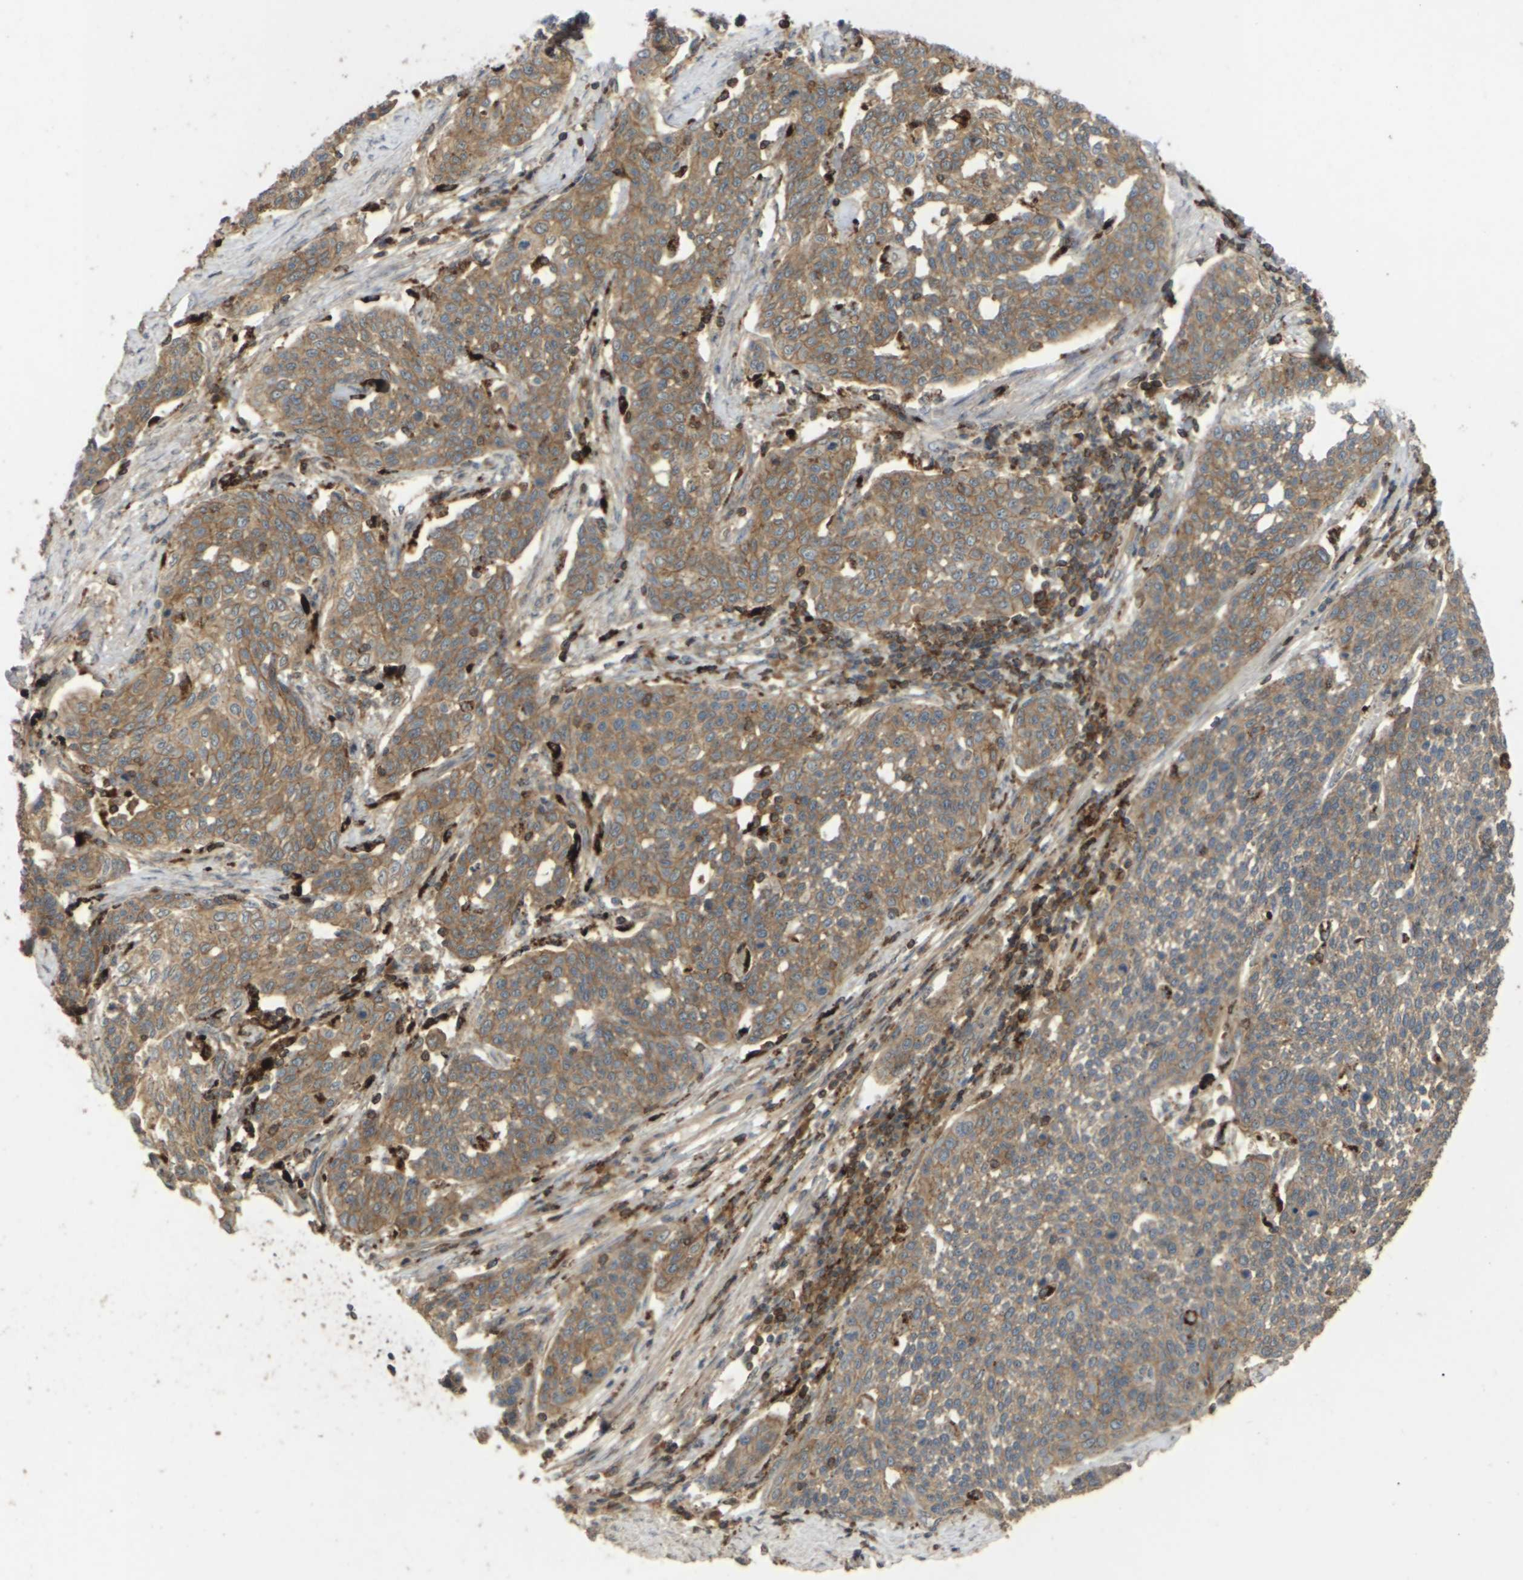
{"staining": {"intensity": "moderate", "quantity": ">75%", "location": "cytoplasmic/membranous"}, "tissue": "cervical cancer", "cell_type": "Tumor cells", "image_type": "cancer", "snomed": [{"axis": "morphology", "description": "Squamous cell carcinoma, NOS"}, {"axis": "topography", "description": "Cervix"}], "caption": "This micrograph reveals immunohistochemistry (IHC) staining of cervical cancer (squamous cell carcinoma), with medium moderate cytoplasmic/membranous positivity in about >75% of tumor cells.", "gene": "KSR1", "patient": {"sex": "female", "age": 34}}